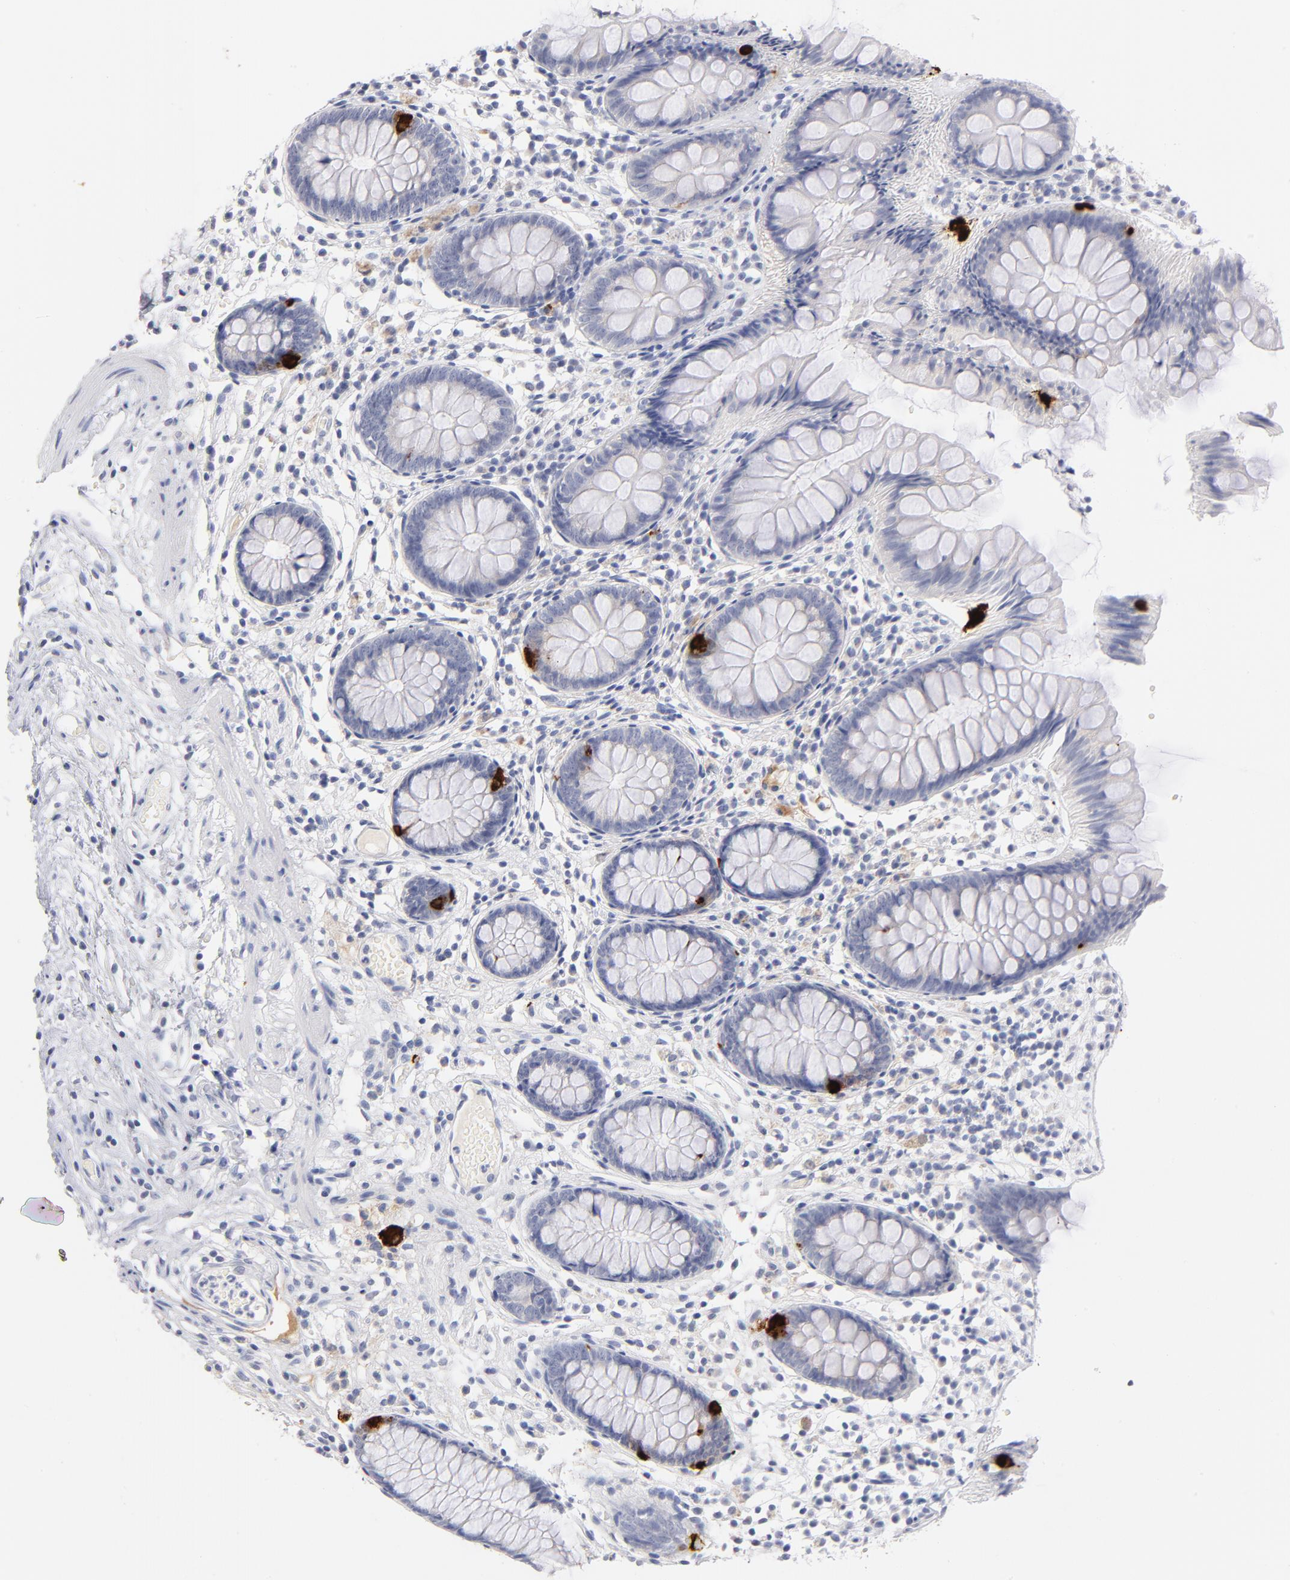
{"staining": {"intensity": "strong", "quantity": "<25%", "location": "cytoplasmic/membranous"}, "tissue": "appendix", "cell_type": "Glandular cells", "image_type": "normal", "snomed": [{"axis": "morphology", "description": "Normal tissue, NOS"}, {"axis": "topography", "description": "Appendix"}], "caption": "Immunohistochemistry (IHC) histopathology image of benign human appendix stained for a protein (brown), which demonstrates medium levels of strong cytoplasmic/membranous expression in approximately <25% of glandular cells.", "gene": "KHNYN", "patient": {"sex": "male", "age": 38}}